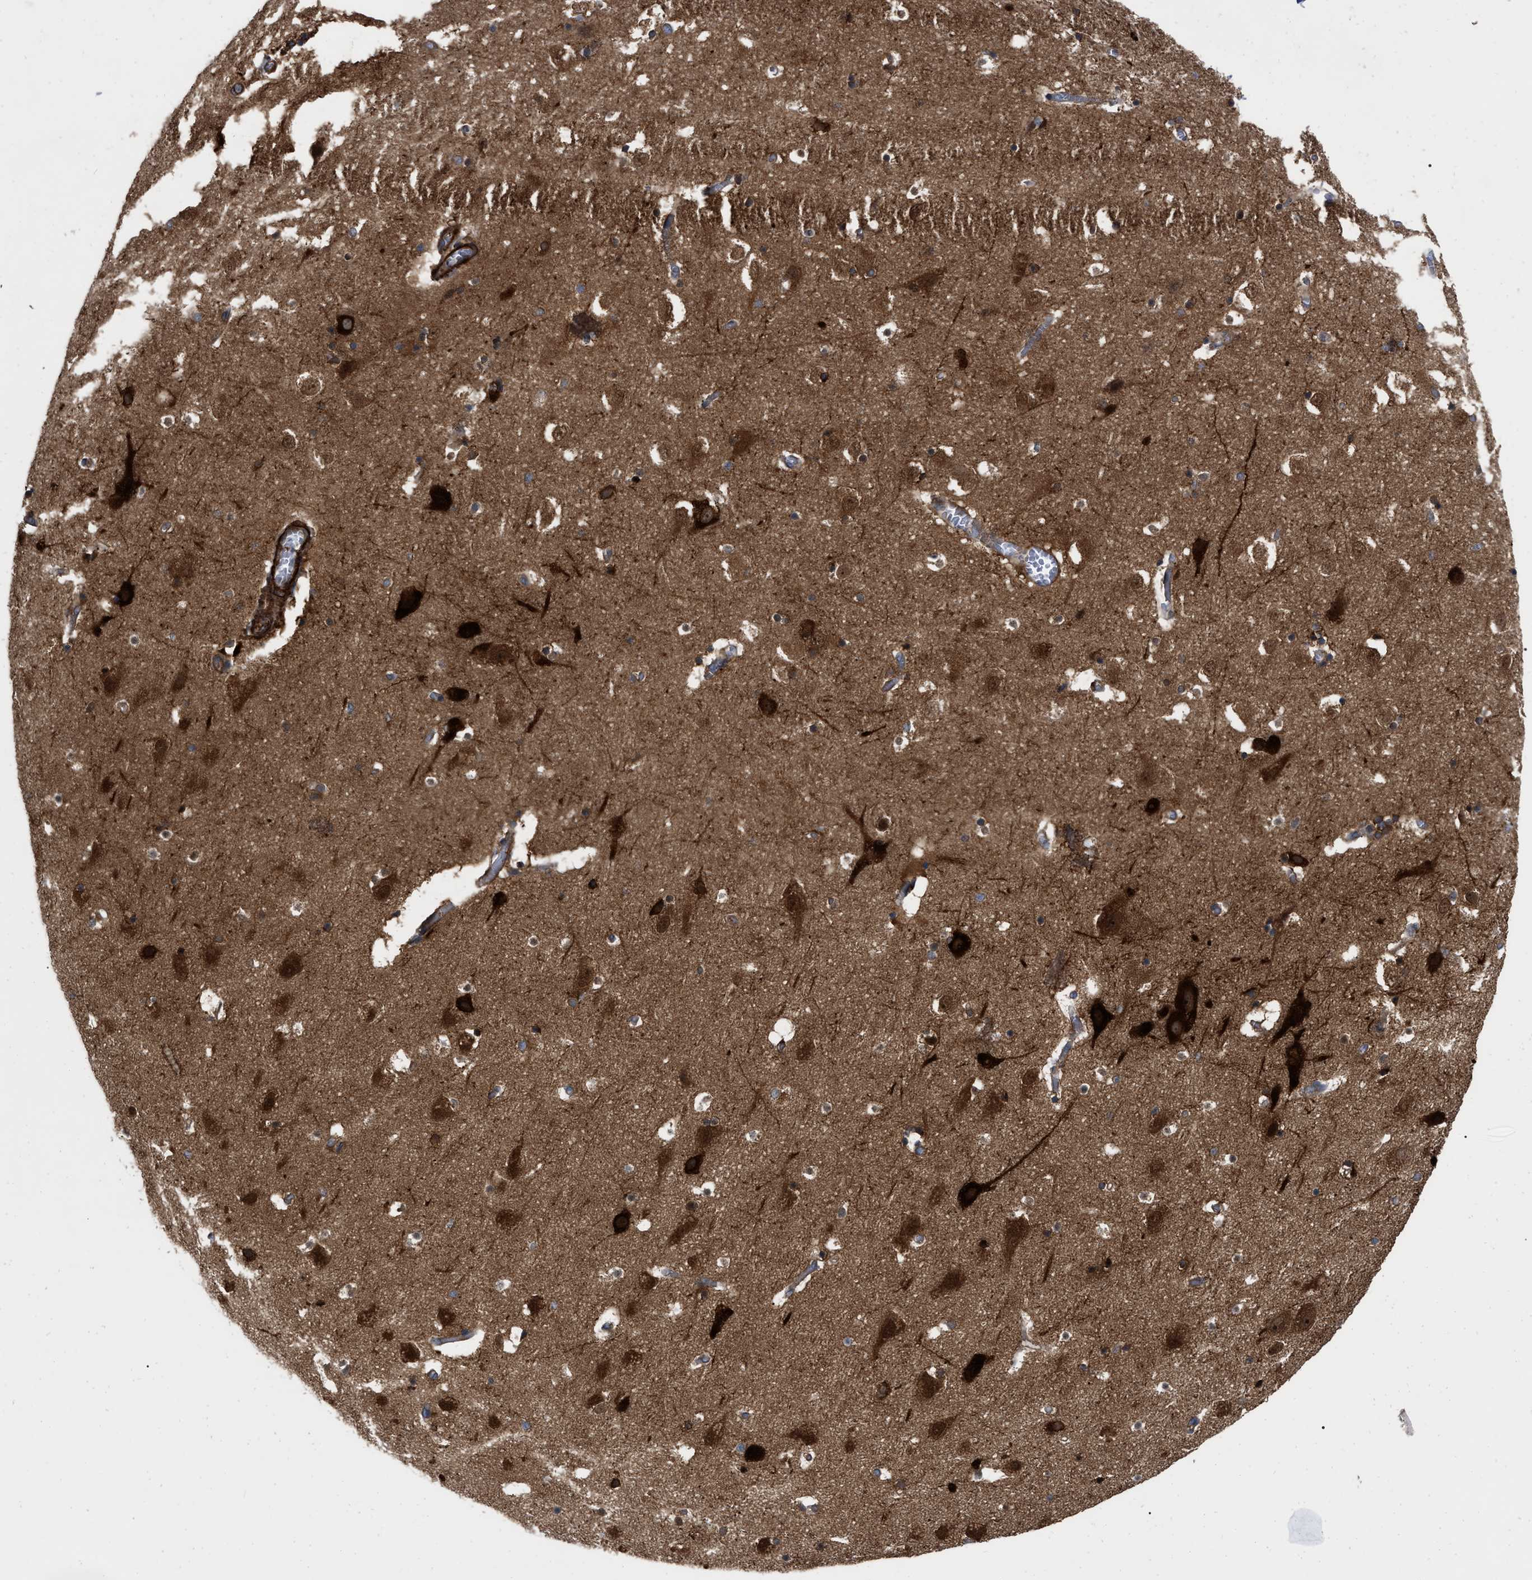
{"staining": {"intensity": "strong", "quantity": ">75%", "location": "cytoplasmic/membranous"}, "tissue": "hippocampus", "cell_type": "Glial cells", "image_type": "normal", "snomed": [{"axis": "morphology", "description": "Normal tissue, NOS"}, {"axis": "topography", "description": "Hippocampus"}], "caption": "This micrograph demonstrates IHC staining of benign hippocampus, with high strong cytoplasmic/membranous staining in approximately >75% of glial cells.", "gene": "RABEP1", "patient": {"sex": "male", "age": 45}}